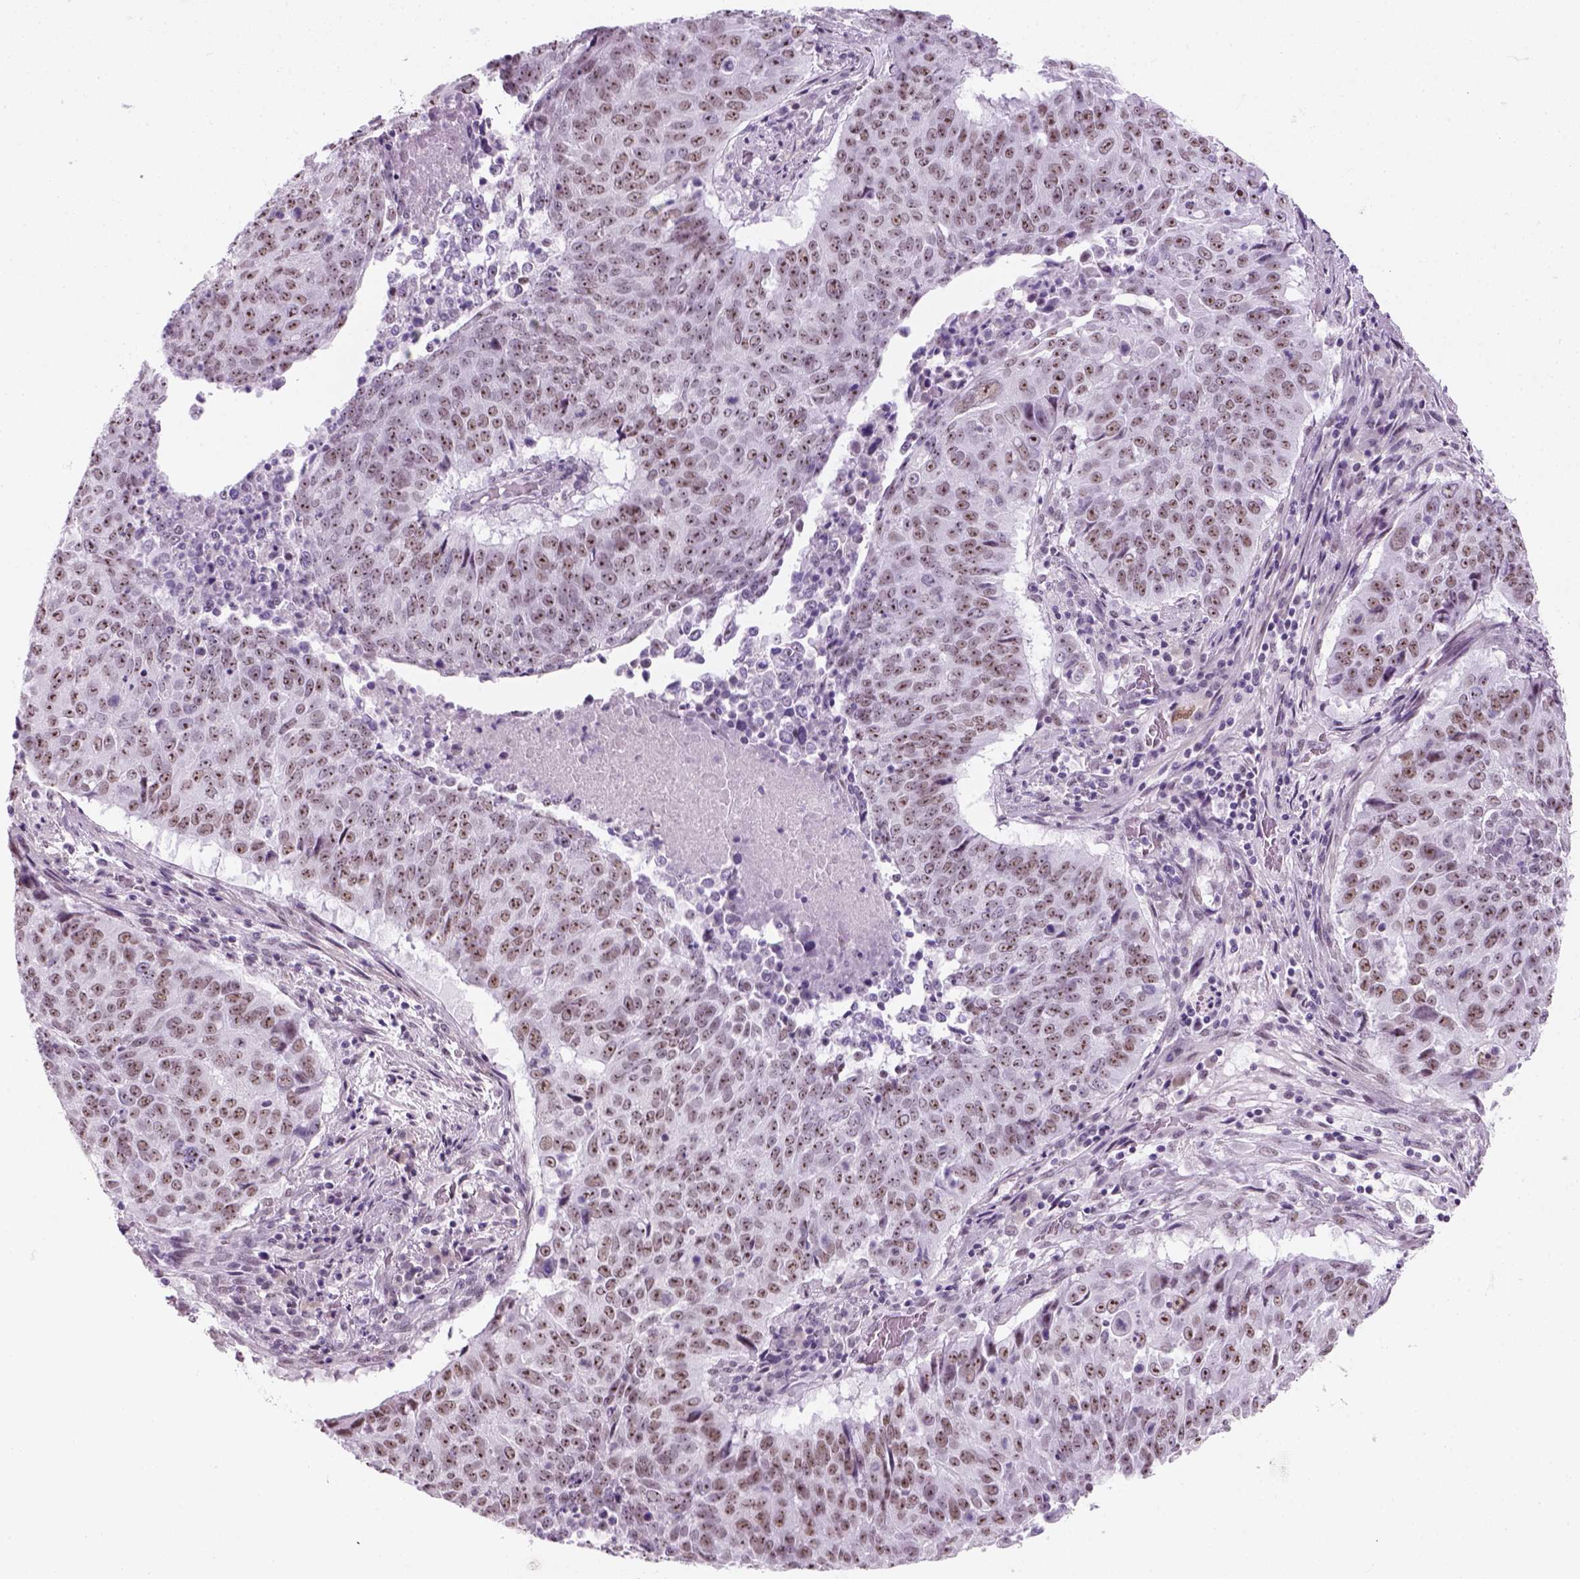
{"staining": {"intensity": "moderate", "quantity": ">75%", "location": "nuclear"}, "tissue": "lung cancer", "cell_type": "Tumor cells", "image_type": "cancer", "snomed": [{"axis": "morphology", "description": "Normal tissue, NOS"}, {"axis": "morphology", "description": "Squamous cell carcinoma, NOS"}, {"axis": "topography", "description": "Bronchus"}, {"axis": "topography", "description": "Lung"}], "caption": "Brown immunohistochemical staining in human lung squamous cell carcinoma displays moderate nuclear expression in about >75% of tumor cells.", "gene": "ZNF865", "patient": {"sex": "male", "age": 64}}